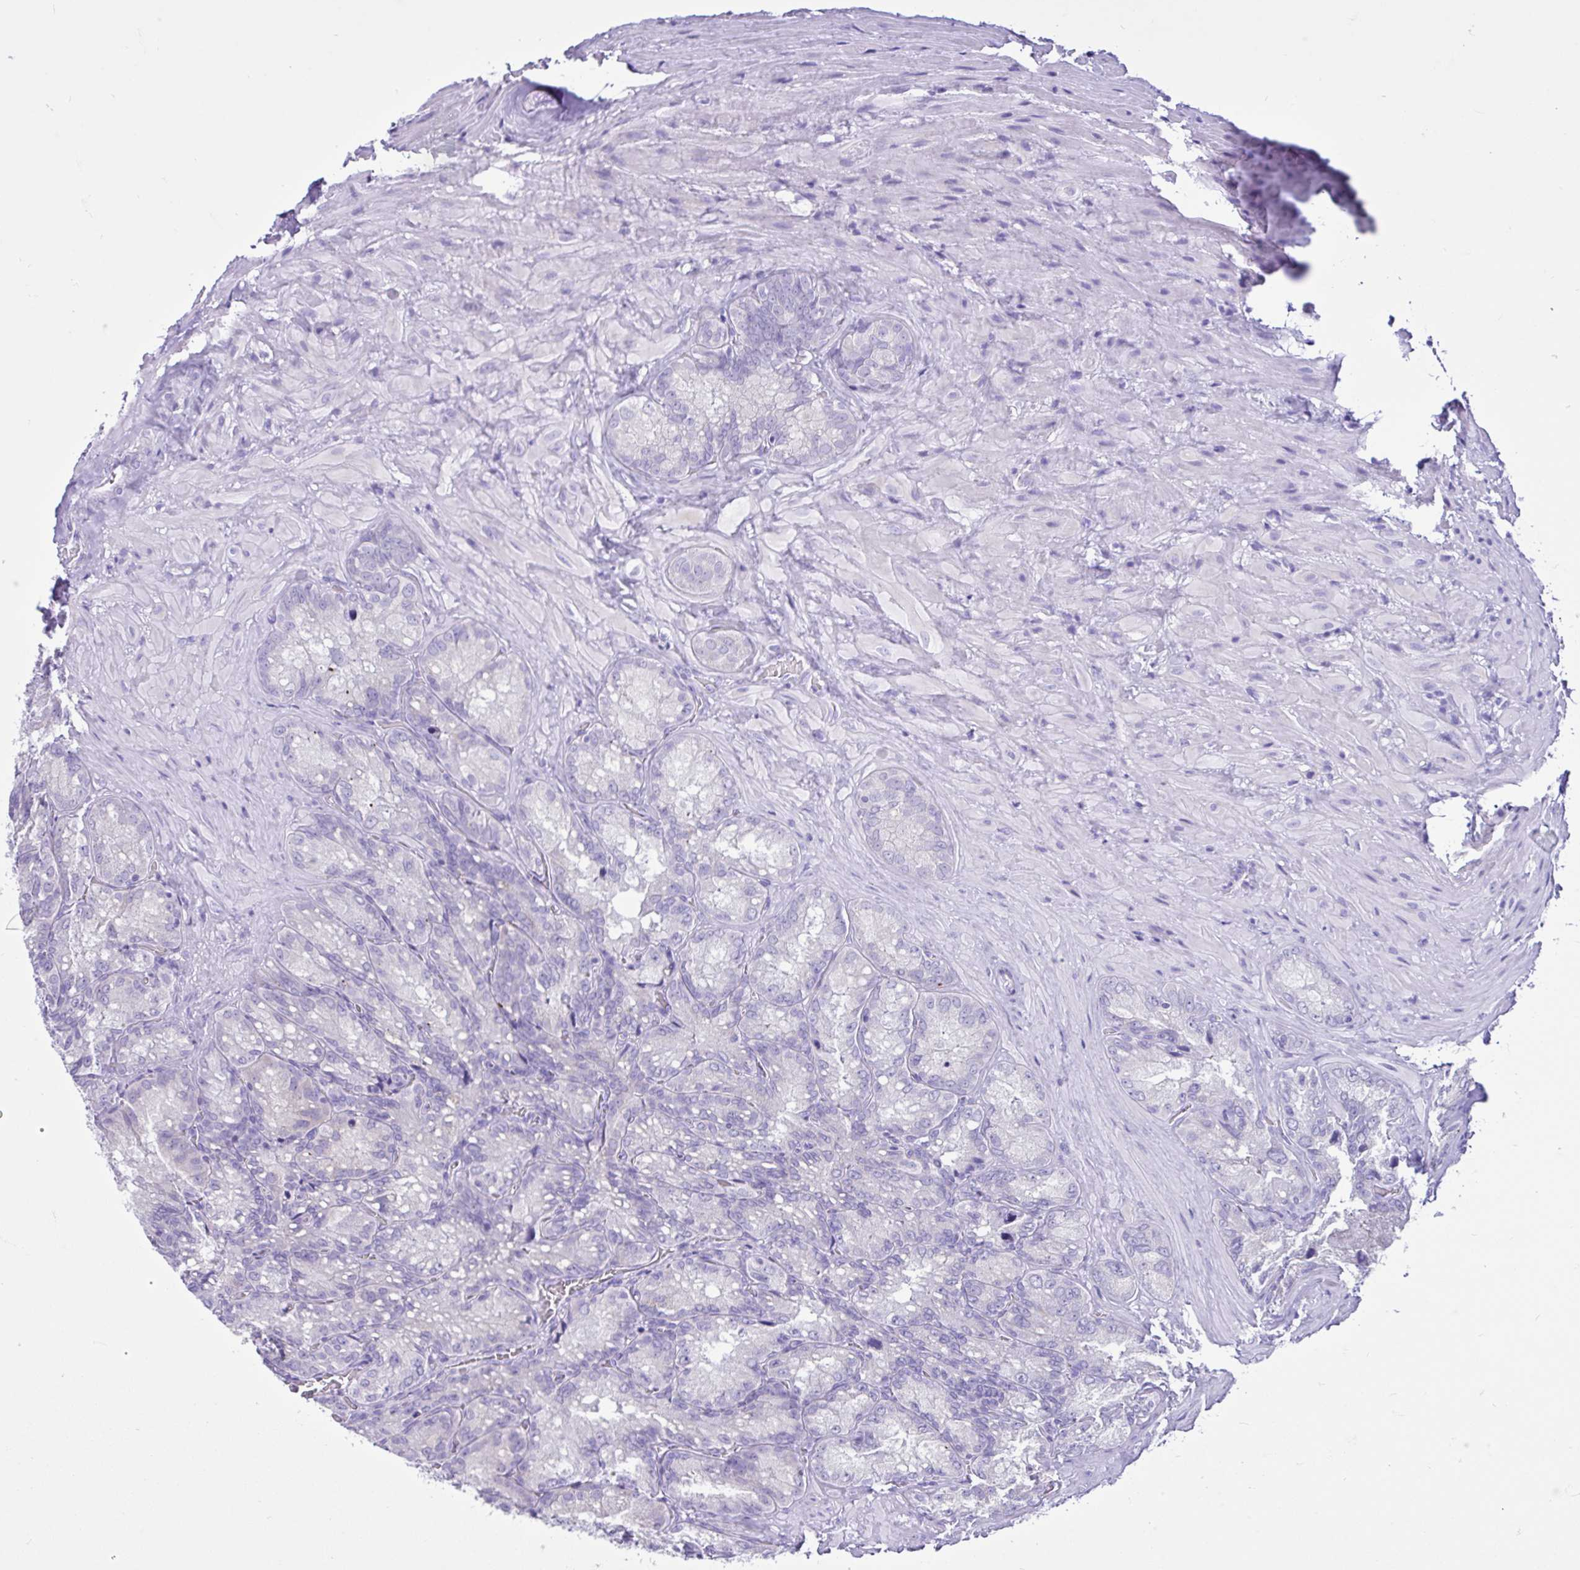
{"staining": {"intensity": "negative", "quantity": "none", "location": "none"}, "tissue": "seminal vesicle", "cell_type": "Glandular cells", "image_type": "normal", "snomed": [{"axis": "morphology", "description": "Normal tissue, NOS"}, {"axis": "topography", "description": "Seminal veicle"}], "caption": "Glandular cells show no significant protein positivity in benign seminal vesicle. (DAB immunohistochemistry with hematoxylin counter stain).", "gene": "CYP19A1", "patient": {"sex": "male", "age": 47}}